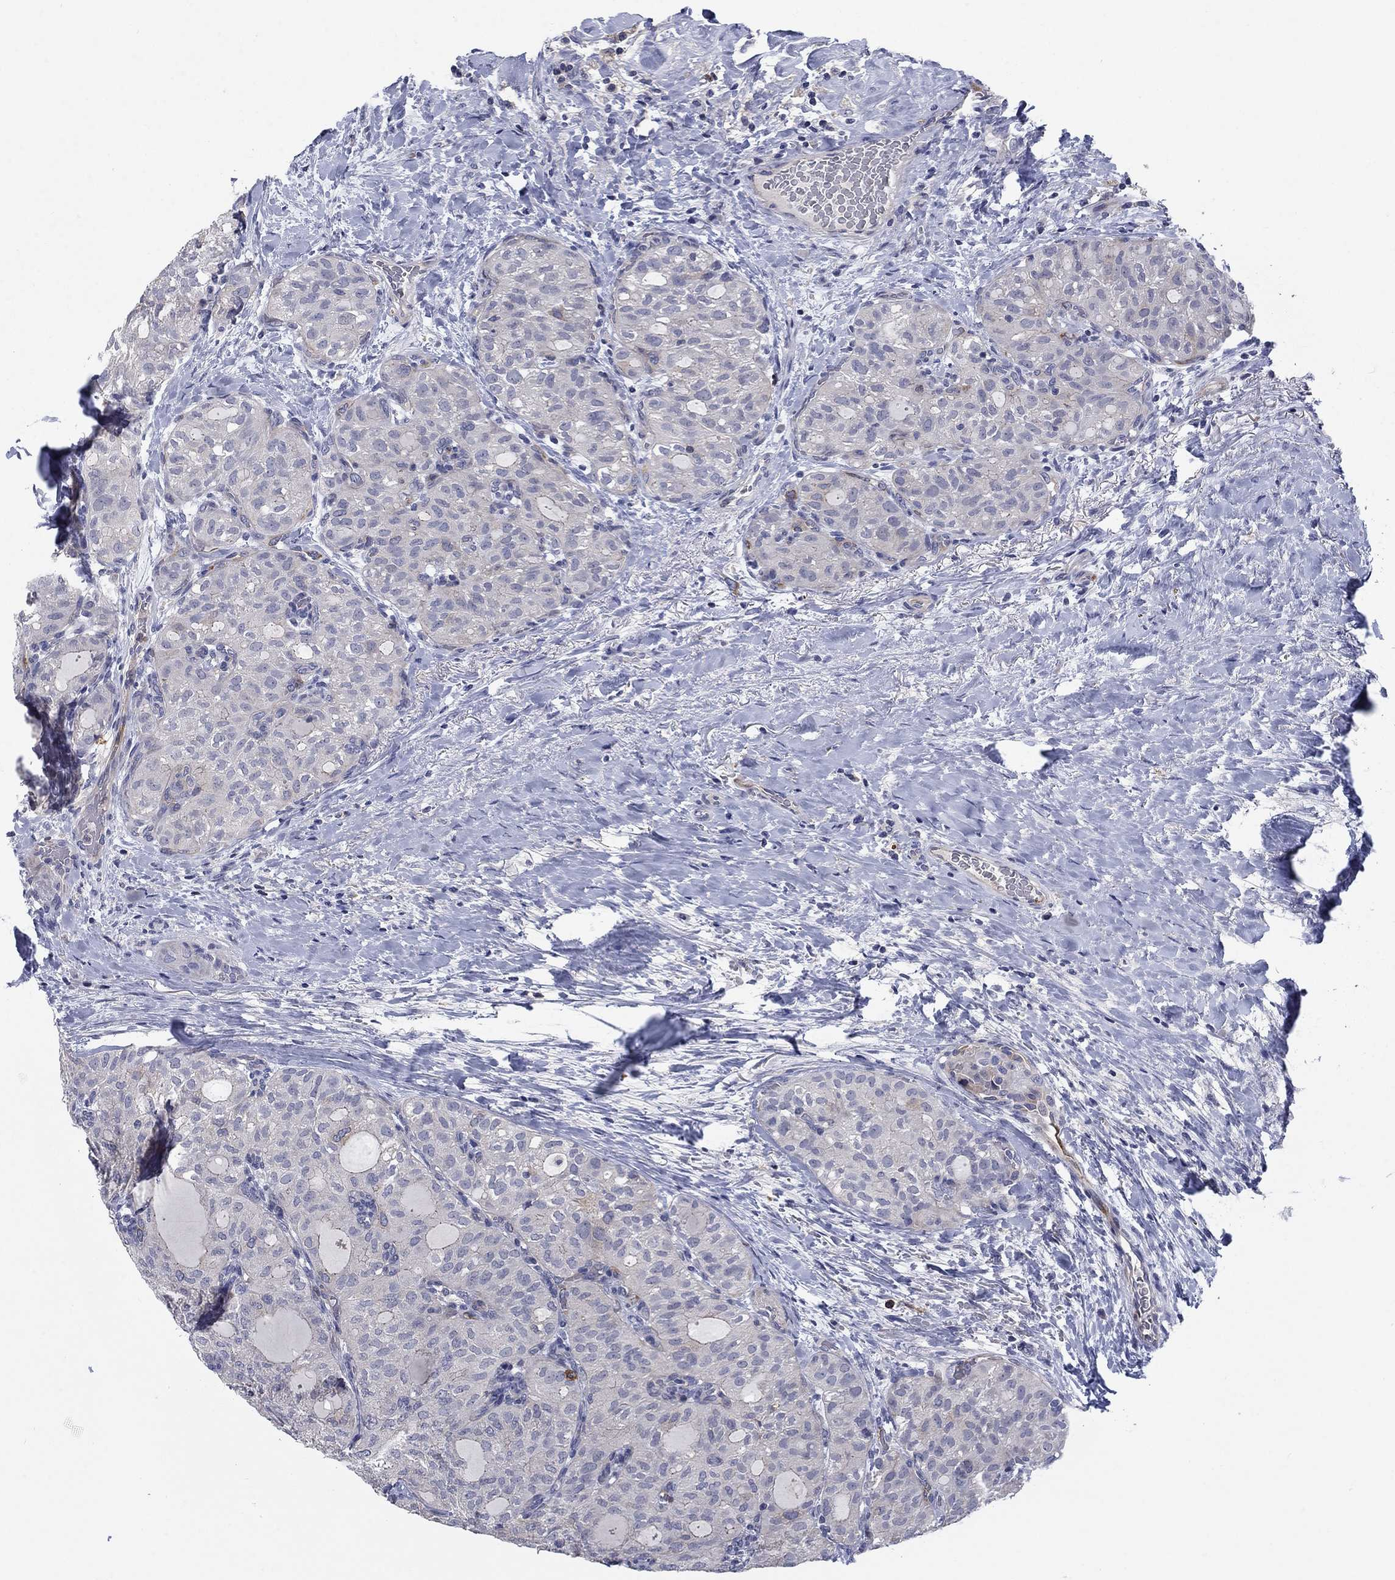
{"staining": {"intensity": "negative", "quantity": "none", "location": "none"}, "tissue": "thyroid cancer", "cell_type": "Tumor cells", "image_type": "cancer", "snomed": [{"axis": "morphology", "description": "Follicular adenoma carcinoma, NOS"}, {"axis": "topography", "description": "Thyroid gland"}], "caption": "There is no significant positivity in tumor cells of thyroid cancer.", "gene": "KIF15", "patient": {"sex": "male", "age": 75}}